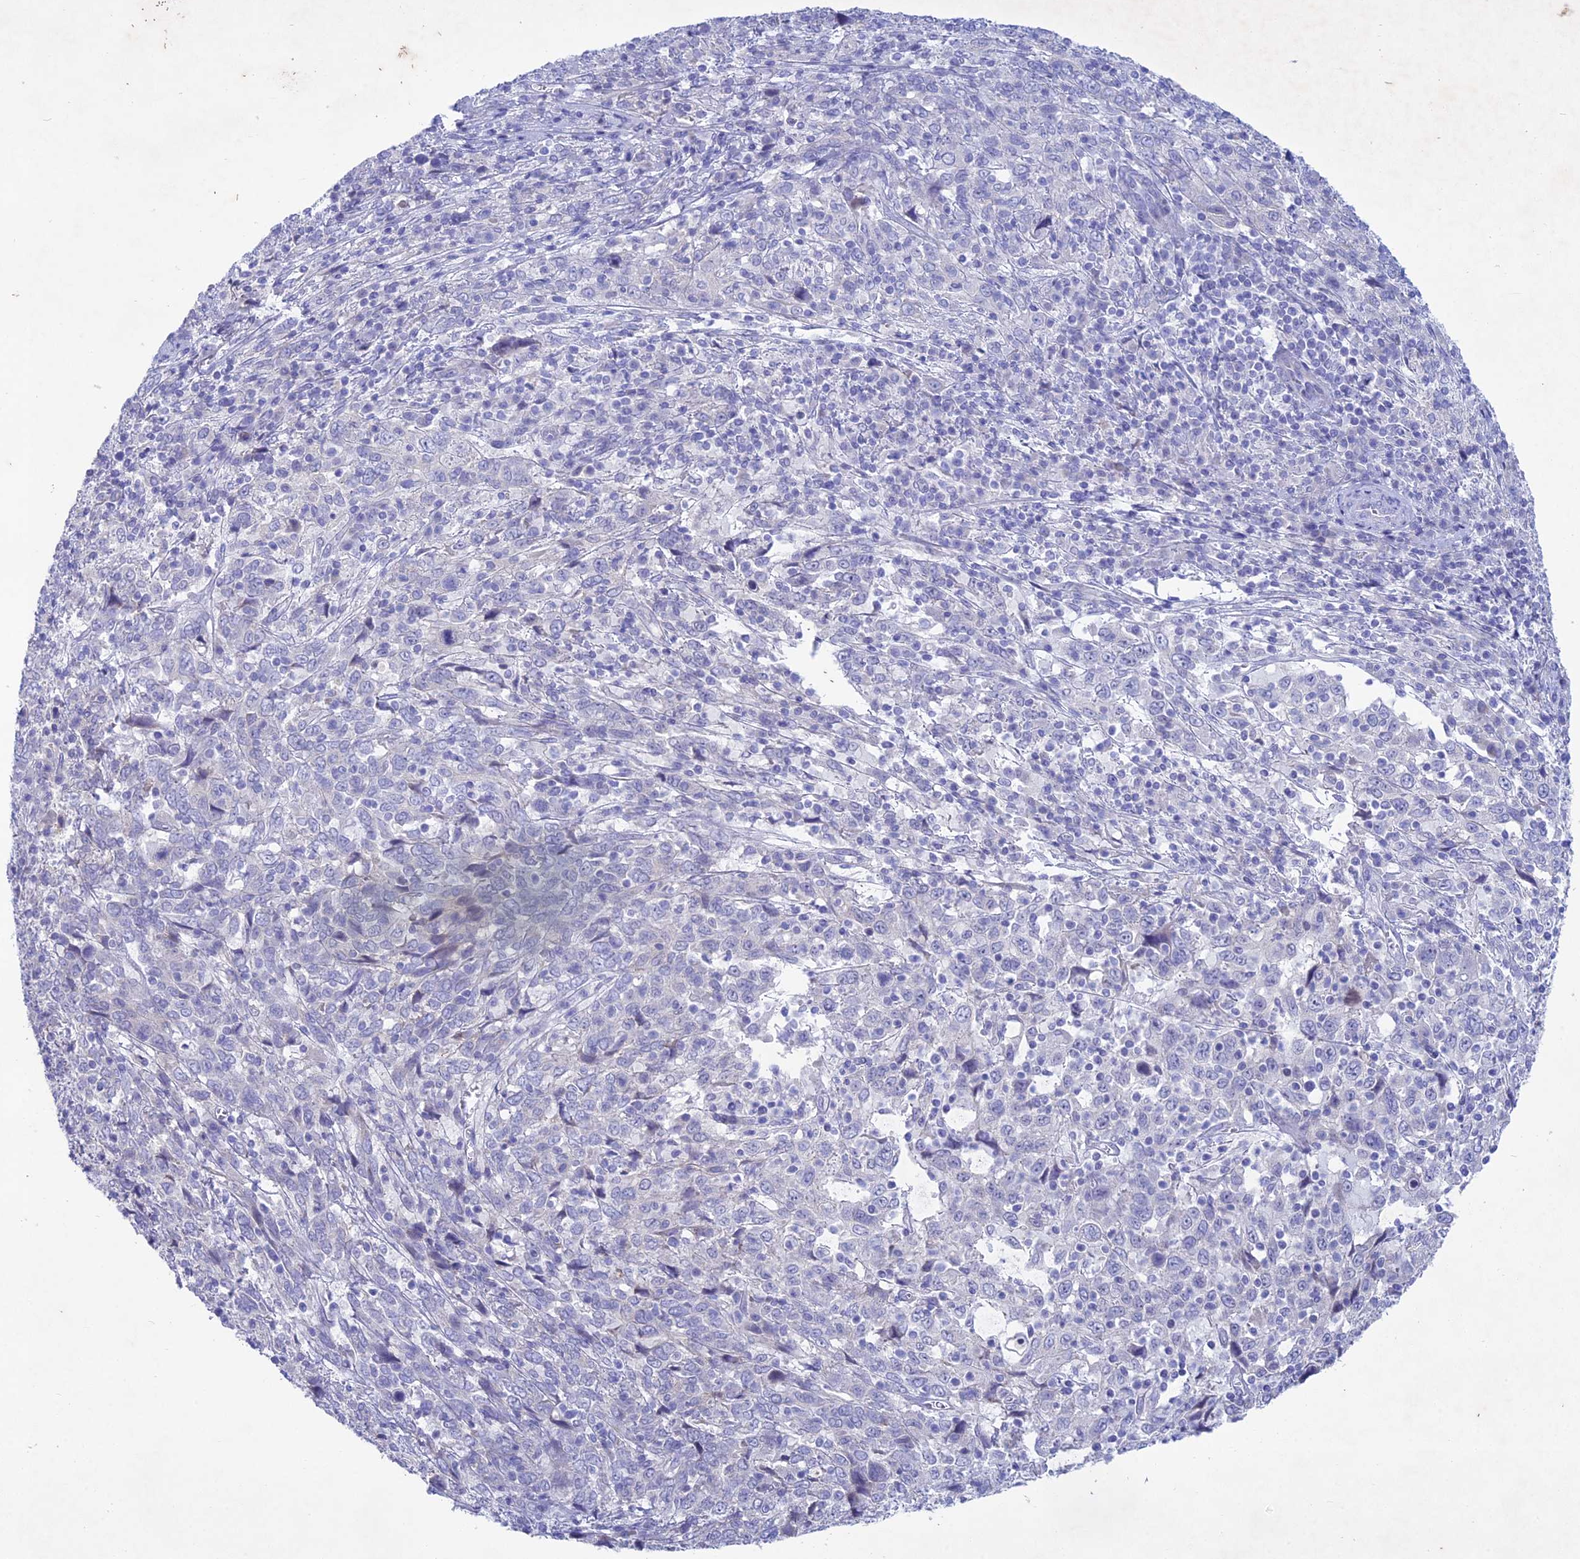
{"staining": {"intensity": "negative", "quantity": "none", "location": "none"}, "tissue": "cervical cancer", "cell_type": "Tumor cells", "image_type": "cancer", "snomed": [{"axis": "morphology", "description": "Squamous cell carcinoma, NOS"}, {"axis": "topography", "description": "Cervix"}], "caption": "Tumor cells show no significant expression in squamous cell carcinoma (cervical). (Stains: DAB (3,3'-diaminobenzidine) immunohistochemistry (IHC) with hematoxylin counter stain, Microscopy: brightfield microscopy at high magnification).", "gene": "BTBD19", "patient": {"sex": "female", "age": 46}}